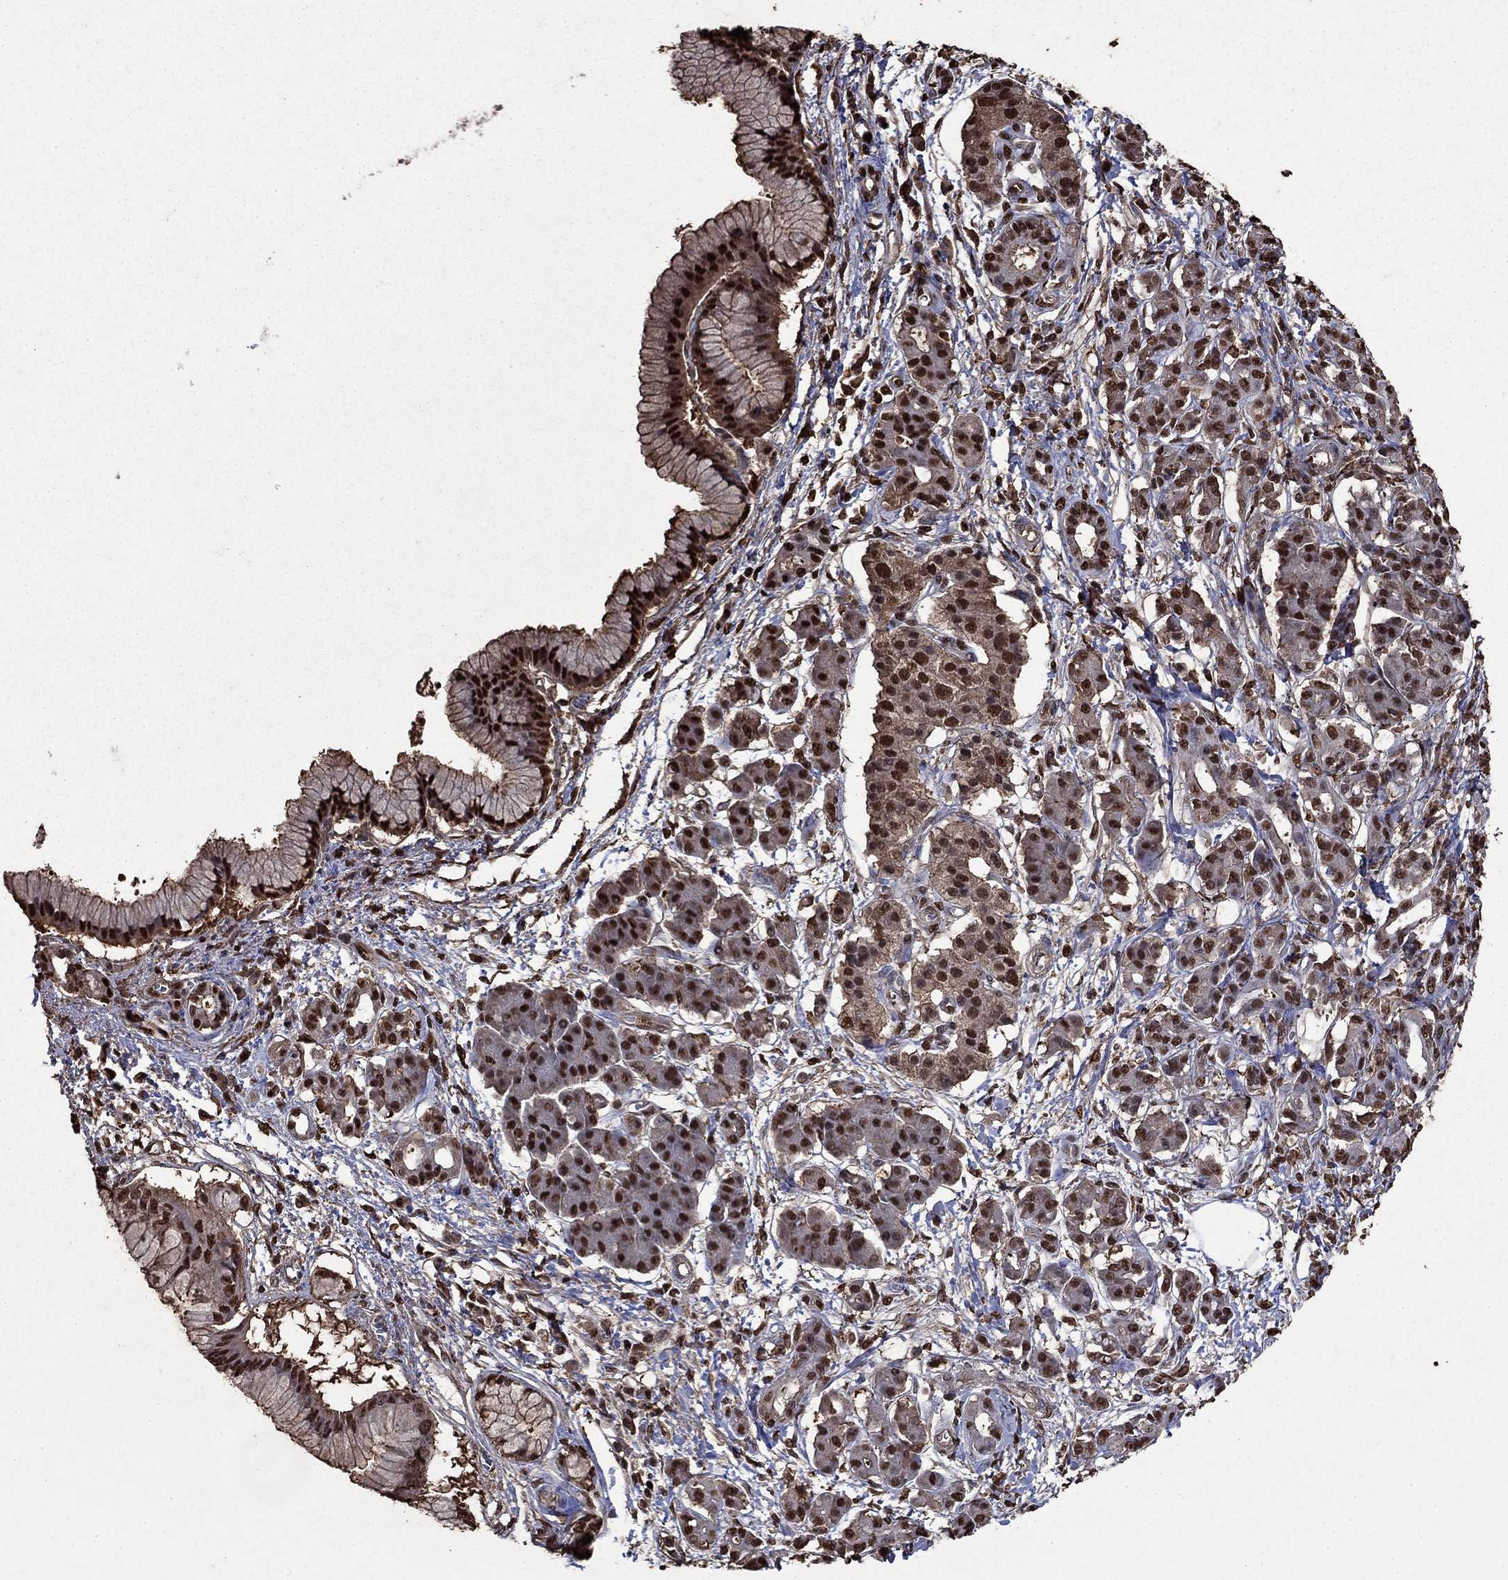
{"staining": {"intensity": "strong", "quantity": ">75%", "location": "nuclear"}, "tissue": "pancreatic cancer", "cell_type": "Tumor cells", "image_type": "cancer", "snomed": [{"axis": "morphology", "description": "Adenocarcinoma, NOS"}, {"axis": "topography", "description": "Pancreas"}], "caption": "The photomicrograph displays staining of pancreatic cancer, revealing strong nuclear protein staining (brown color) within tumor cells. The protein of interest is stained brown, and the nuclei are stained in blue (DAB IHC with brightfield microscopy, high magnification).", "gene": "GAPDH", "patient": {"sex": "male", "age": 72}}